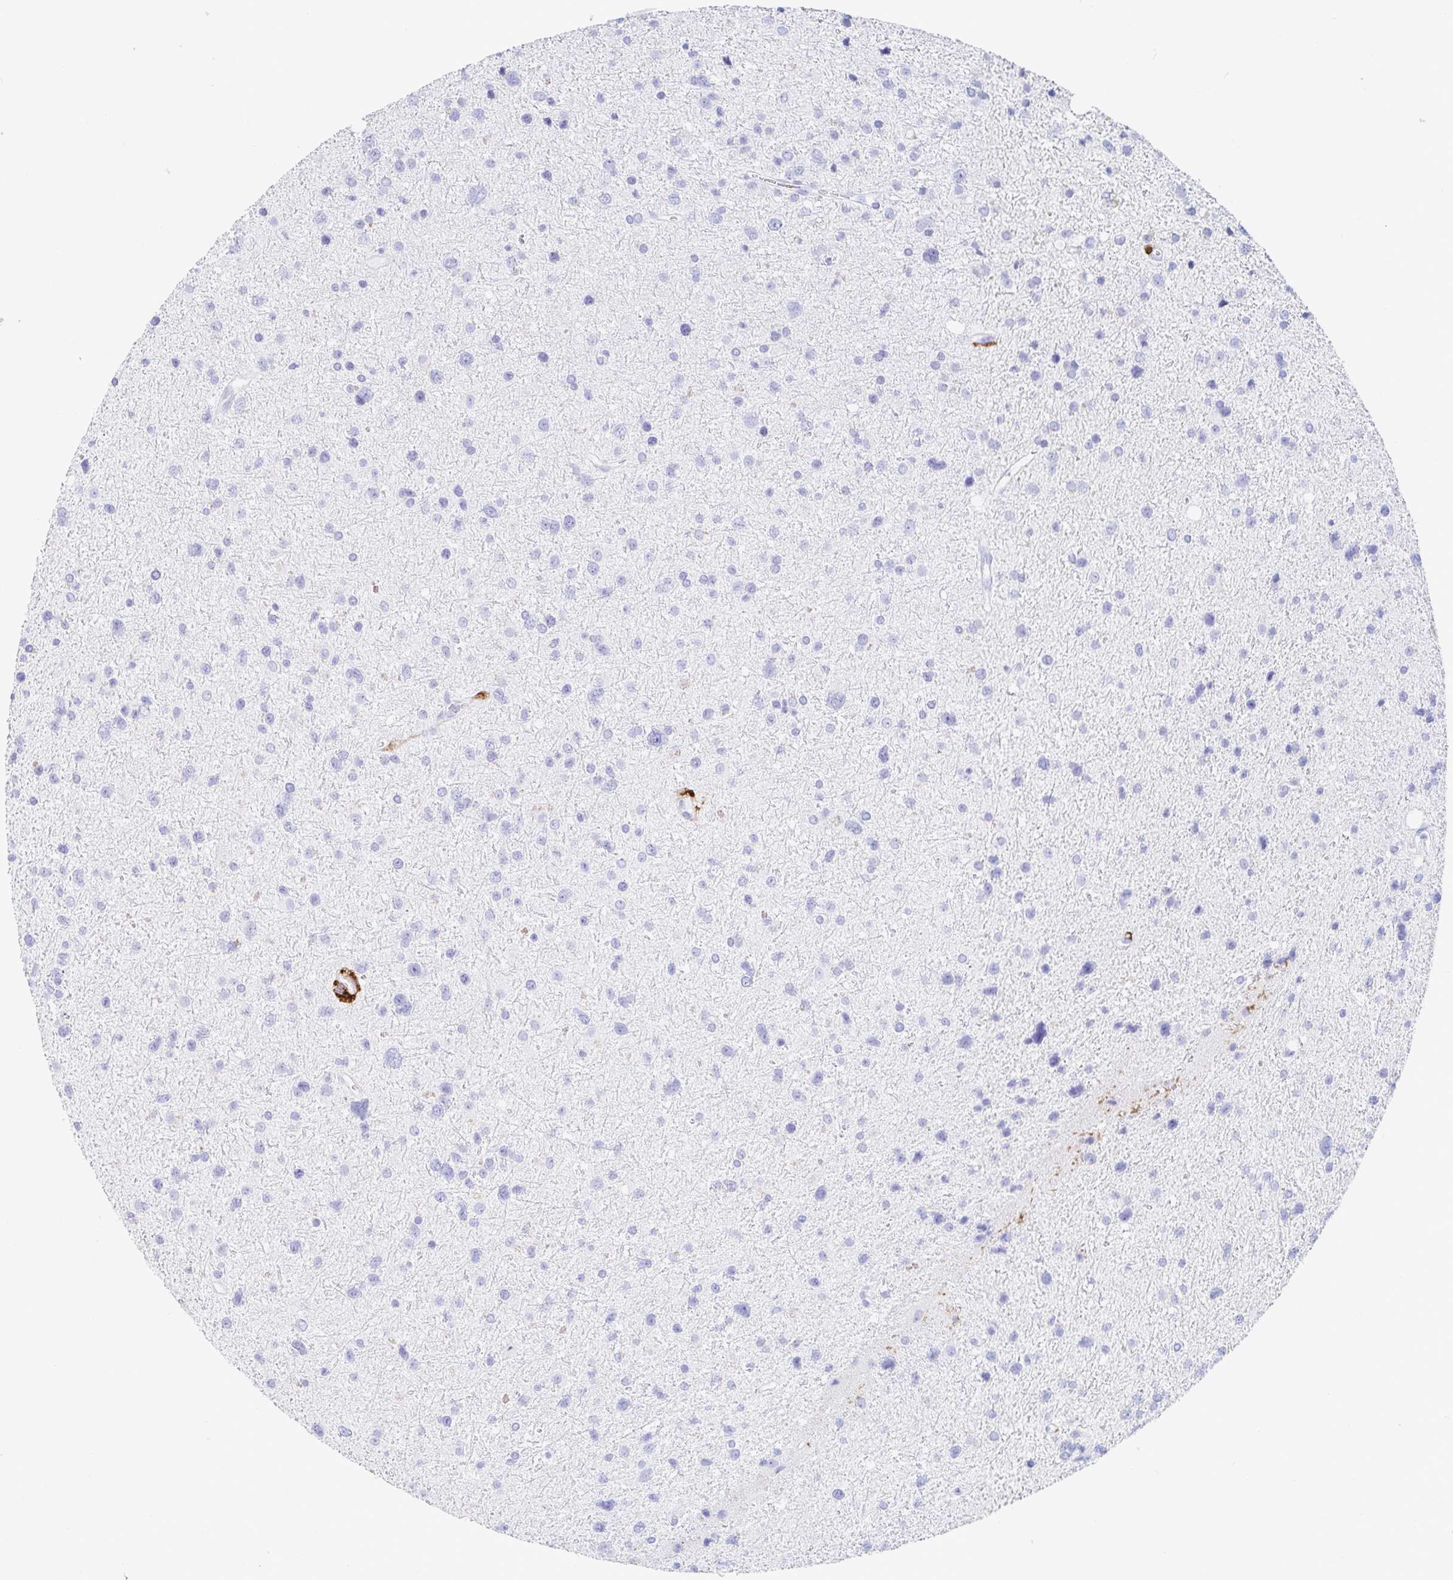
{"staining": {"intensity": "negative", "quantity": "none", "location": "none"}, "tissue": "glioma", "cell_type": "Tumor cells", "image_type": "cancer", "snomed": [{"axis": "morphology", "description": "Glioma, malignant, Low grade"}, {"axis": "topography", "description": "Brain"}], "caption": "Tumor cells show no significant expression in malignant glioma (low-grade). (DAB (3,3'-diaminobenzidine) IHC, high magnification).", "gene": "OR2A4", "patient": {"sex": "female", "age": 55}}